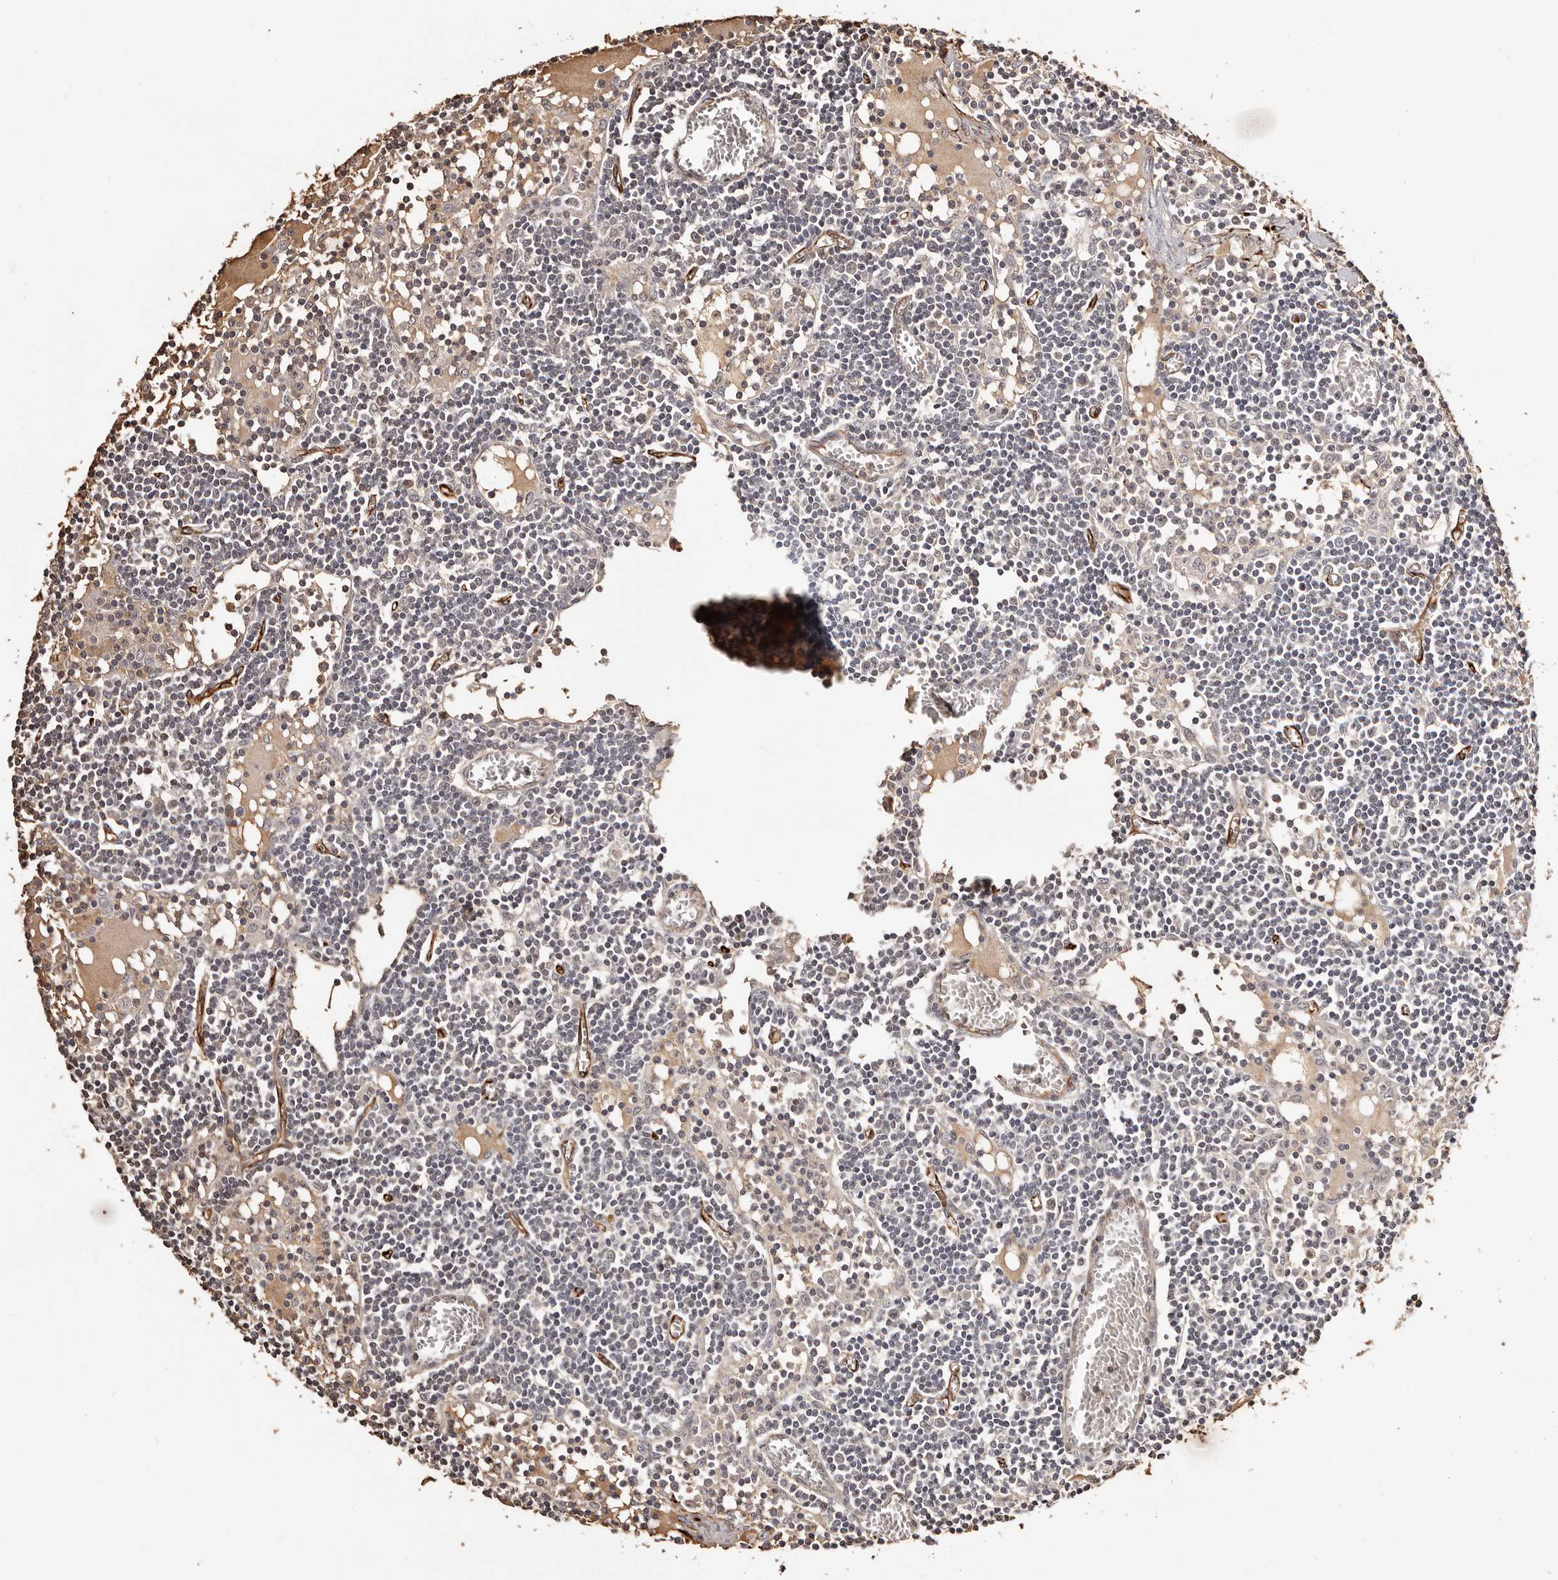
{"staining": {"intensity": "weak", "quantity": "<25%", "location": "cytoplasmic/membranous"}, "tissue": "lymph node", "cell_type": "Germinal center cells", "image_type": "normal", "snomed": [{"axis": "morphology", "description": "Normal tissue, NOS"}, {"axis": "topography", "description": "Lymph node"}], "caption": "This histopathology image is of normal lymph node stained with immunohistochemistry (IHC) to label a protein in brown with the nuclei are counter-stained blue. There is no staining in germinal center cells. (DAB (3,3'-diaminobenzidine) IHC, high magnification).", "gene": "ZNF557", "patient": {"sex": "female", "age": 11}}